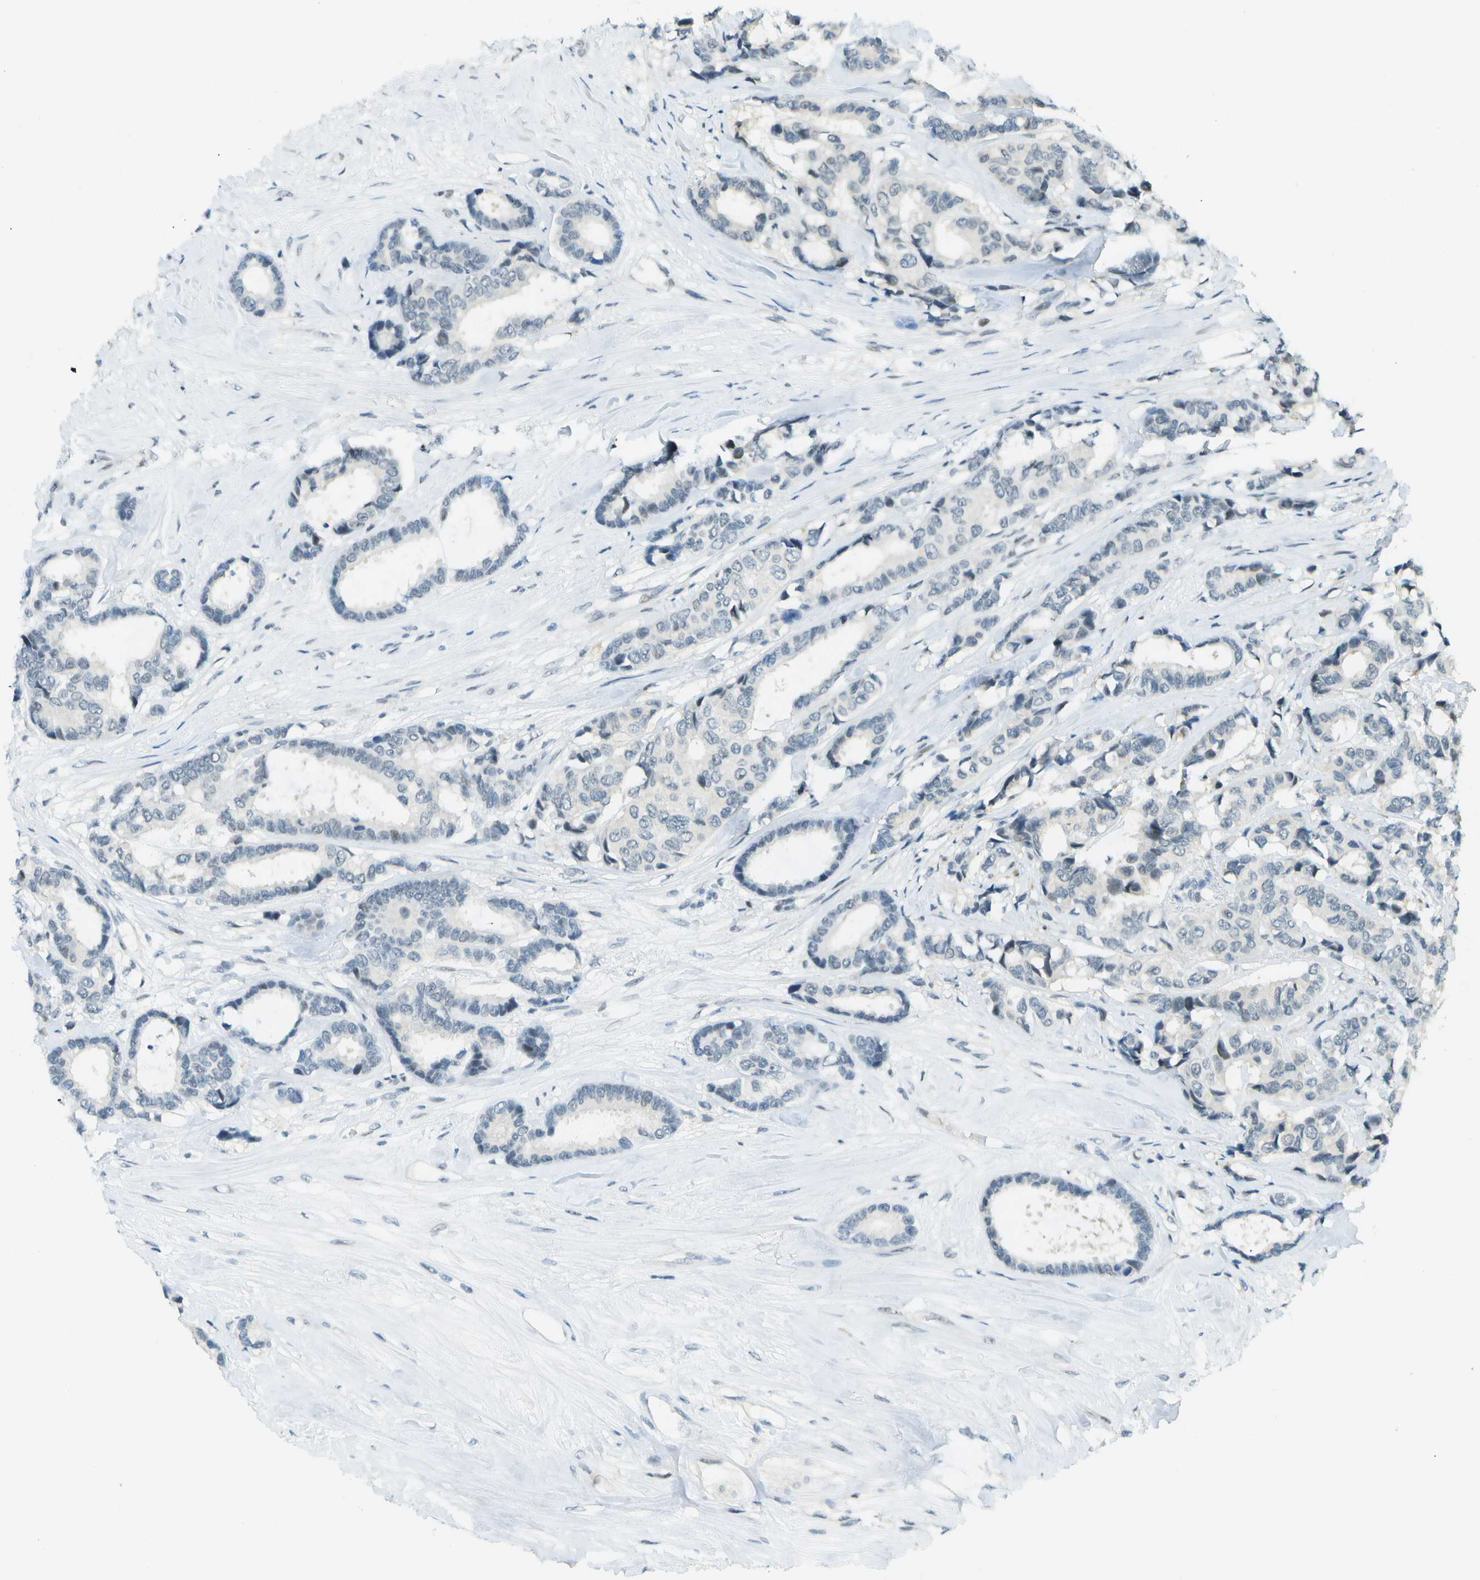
{"staining": {"intensity": "negative", "quantity": "none", "location": "none"}, "tissue": "breast cancer", "cell_type": "Tumor cells", "image_type": "cancer", "snomed": [{"axis": "morphology", "description": "Duct carcinoma"}, {"axis": "topography", "description": "Breast"}], "caption": "Tumor cells are negative for protein expression in human breast cancer.", "gene": "NEK11", "patient": {"sex": "female", "age": 87}}